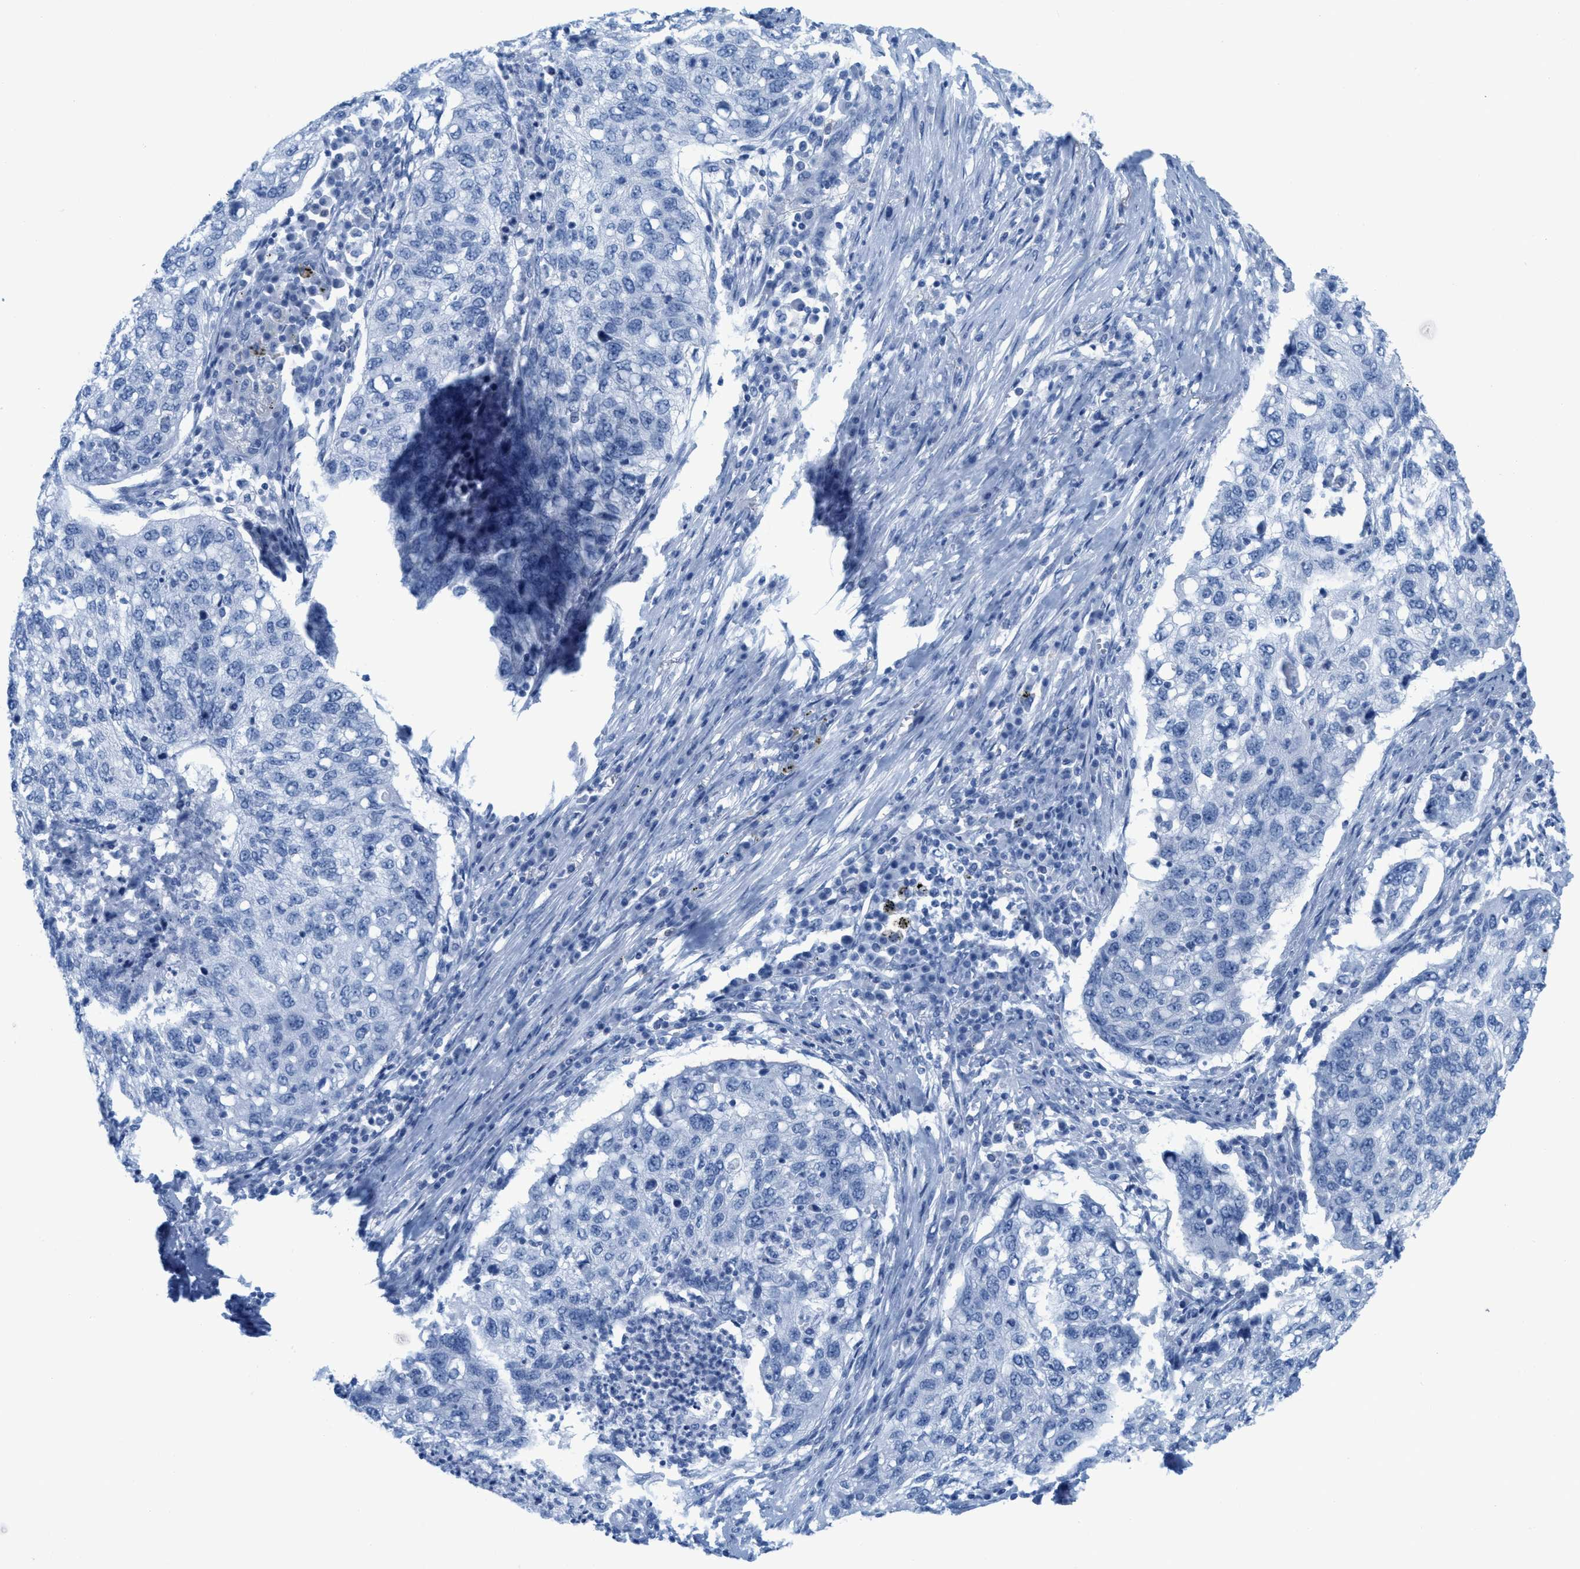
{"staining": {"intensity": "negative", "quantity": "none", "location": "none"}, "tissue": "lung cancer", "cell_type": "Tumor cells", "image_type": "cancer", "snomed": [{"axis": "morphology", "description": "Squamous cell carcinoma, NOS"}, {"axis": "topography", "description": "Lung"}], "caption": "This is a photomicrograph of immunohistochemistry (IHC) staining of lung cancer, which shows no expression in tumor cells.", "gene": "ASGR1", "patient": {"sex": "female", "age": 63}}